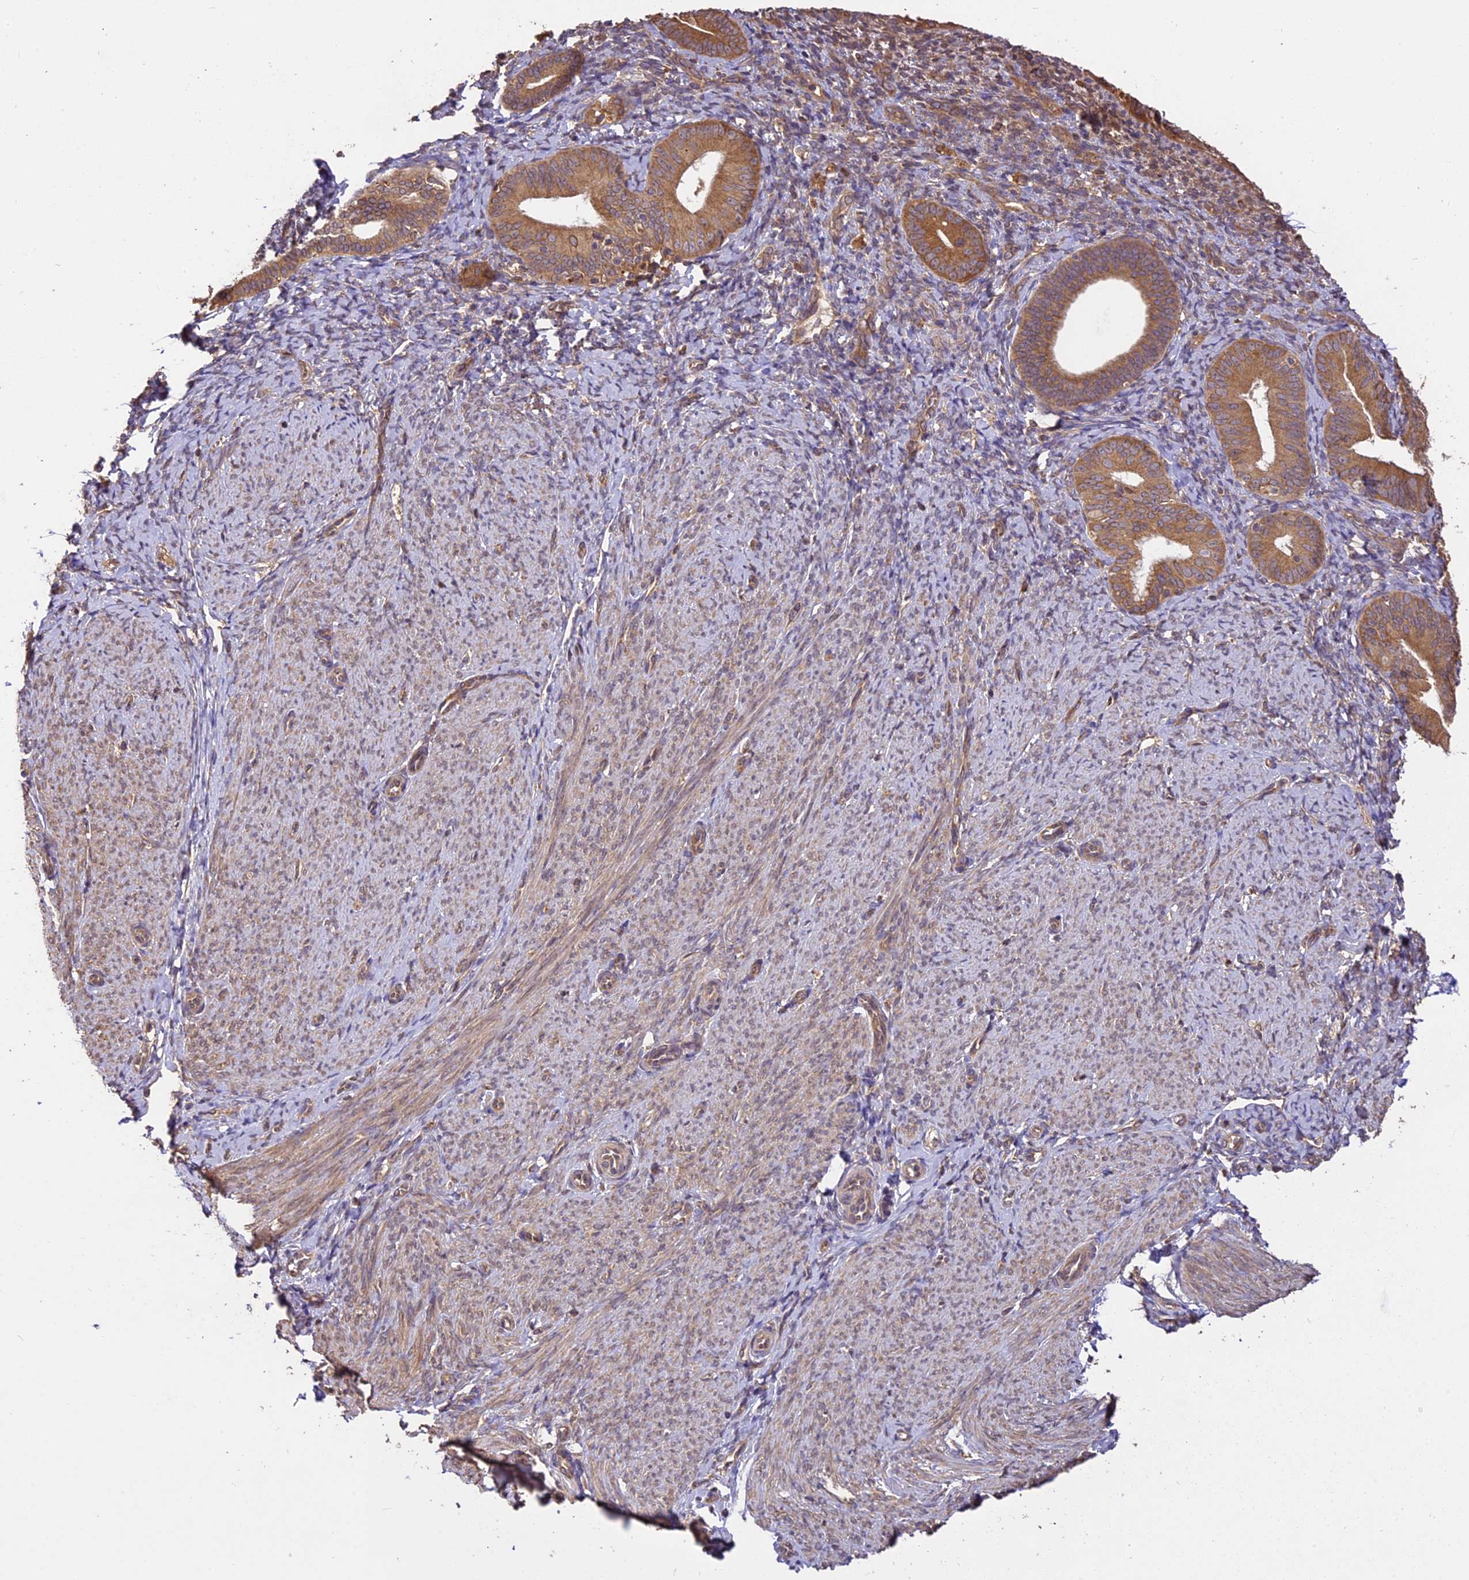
{"staining": {"intensity": "moderate", "quantity": "25%-75%", "location": "cytoplasmic/membranous"}, "tissue": "endometrium", "cell_type": "Cells in endometrial stroma", "image_type": "normal", "snomed": [{"axis": "morphology", "description": "Normal tissue, NOS"}, {"axis": "topography", "description": "Endometrium"}], "caption": "Moderate cytoplasmic/membranous protein expression is identified in about 25%-75% of cells in endometrial stroma in endometrium. The protein of interest is stained brown, and the nuclei are stained in blue (DAB (3,3'-diaminobenzidine) IHC with brightfield microscopy, high magnification).", "gene": "BRAP", "patient": {"sex": "female", "age": 65}}